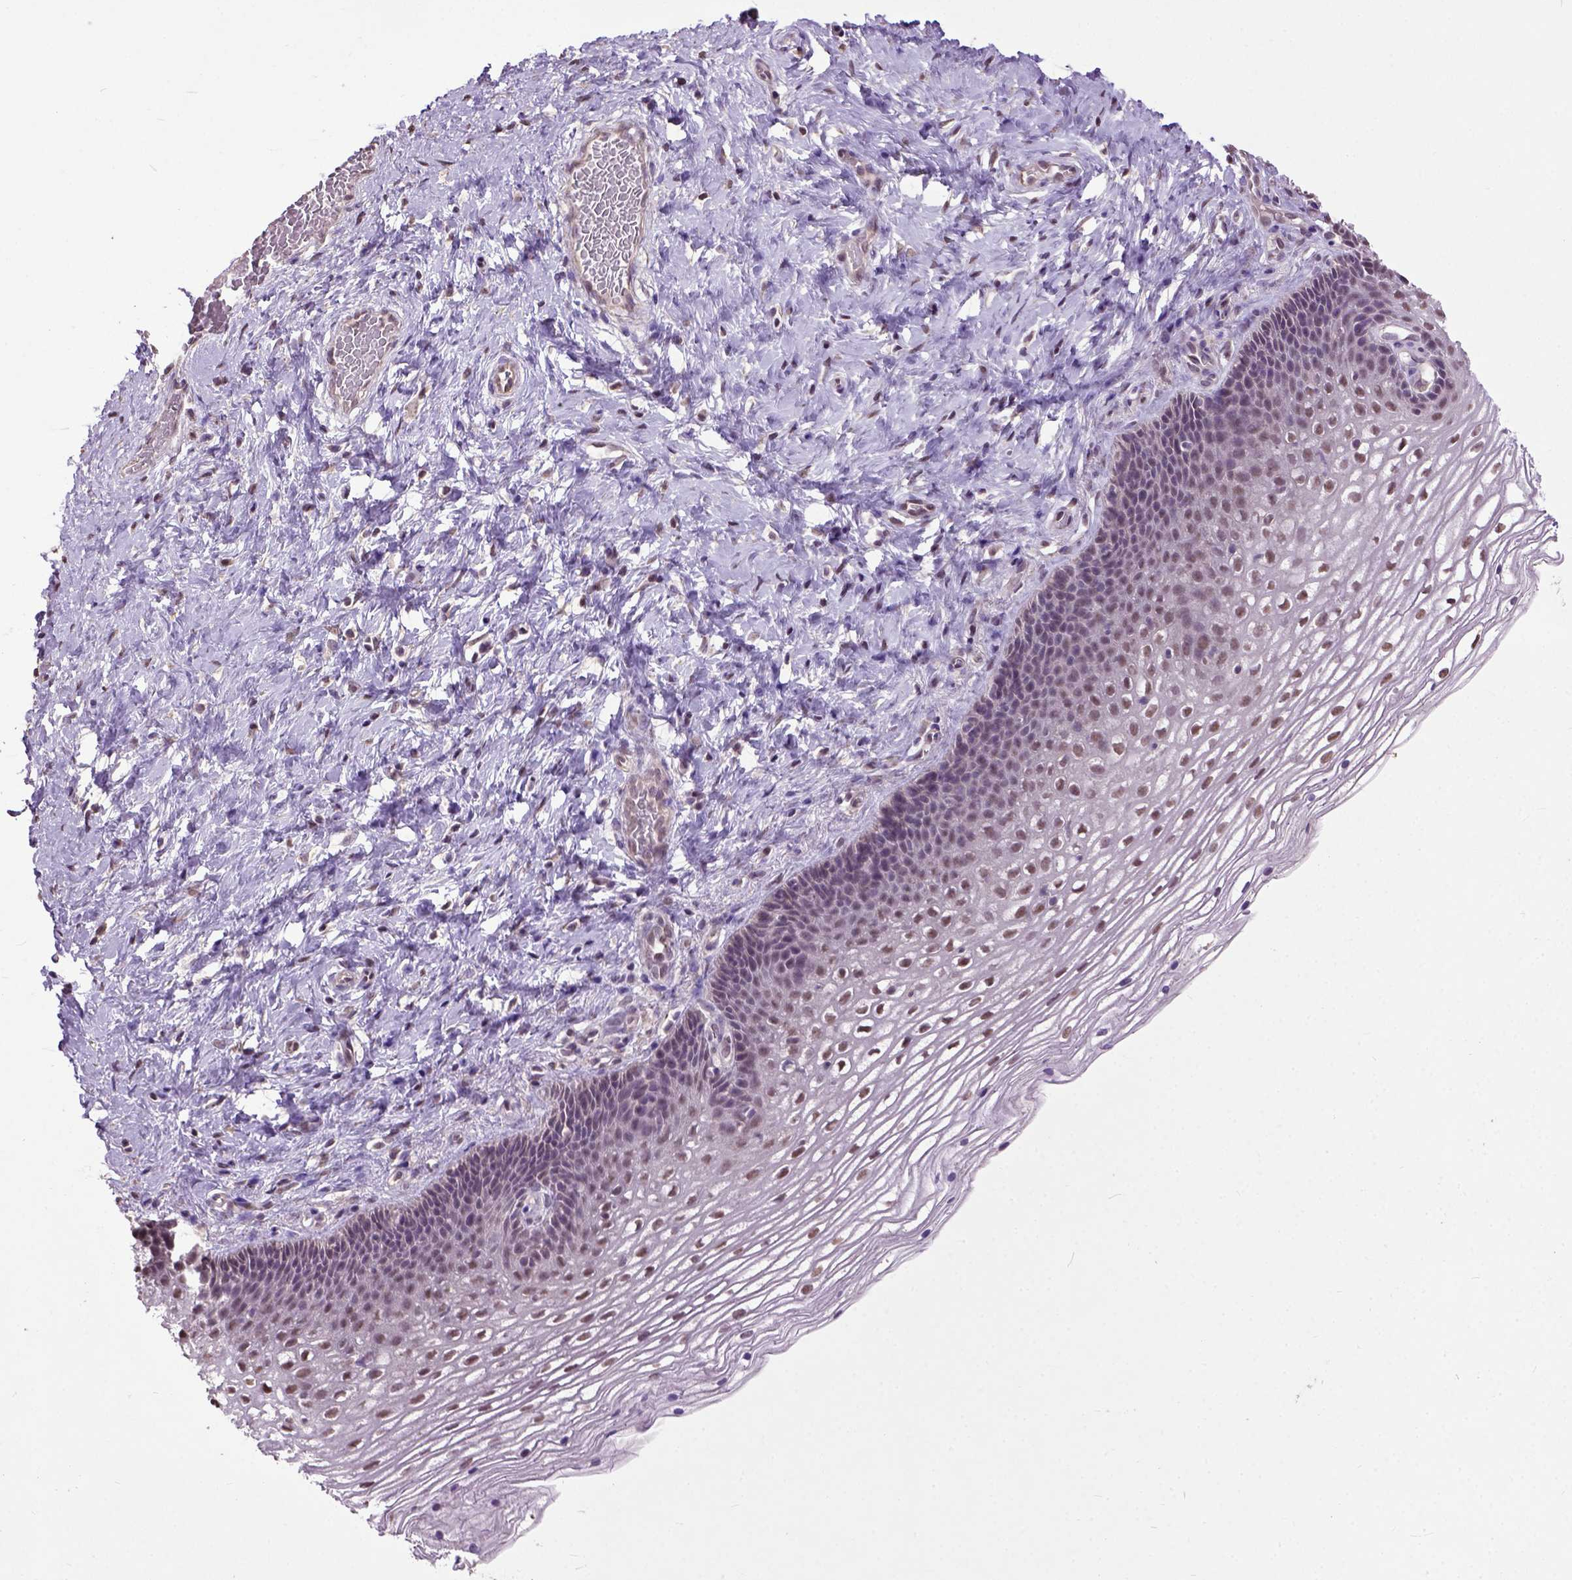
{"staining": {"intensity": "moderate", "quantity": ">75%", "location": "cytoplasmic/membranous"}, "tissue": "cervix", "cell_type": "Glandular cells", "image_type": "normal", "snomed": [{"axis": "morphology", "description": "Normal tissue, NOS"}, {"axis": "topography", "description": "Cervix"}], "caption": "Immunohistochemistry of unremarkable cervix exhibits medium levels of moderate cytoplasmic/membranous positivity in approximately >75% of glandular cells. The protein is shown in brown color, while the nuclei are stained blue.", "gene": "UBA3", "patient": {"sex": "female", "age": 34}}